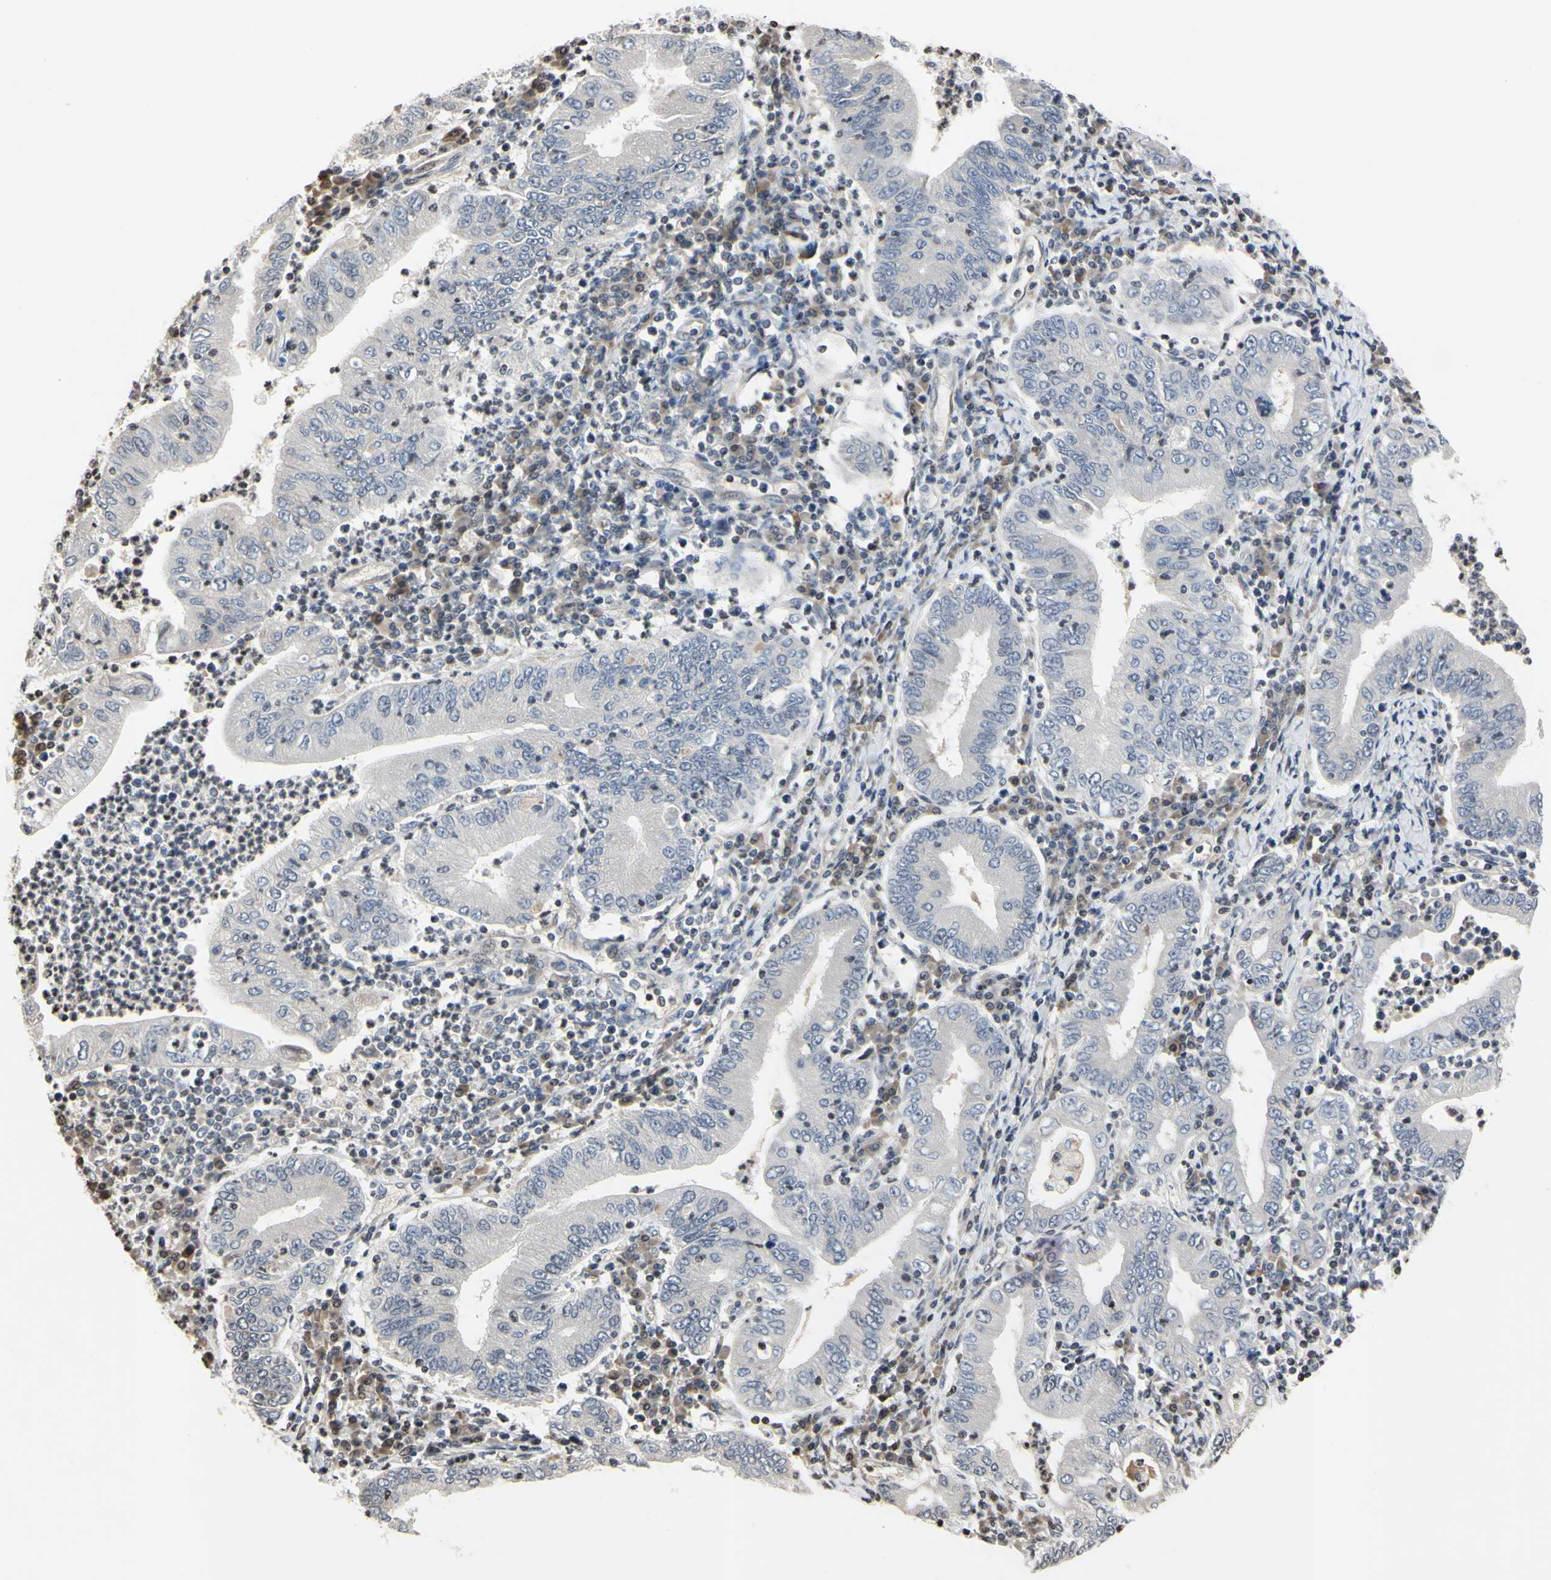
{"staining": {"intensity": "negative", "quantity": "none", "location": "none"}, "tissue": "stomach cancer", "cell_type": "Tumor cells", "image_type": "cancer", "snomed": [{"axis": "morphology", "description": "Normal tissue, NOS"}, {"axis": "morphology", "description": "Adenocarcinoma, NOS"}, {"axis": "topography", "description": "Esophagus"}, {"axis": "topography", "description": "Stomach, upper"}, {"axis": "topography", "description": "Peripheral nerve tissue"}], "caption": "The immunohistochemistry (IHC) image has no significant positivity in tumor cells of stomach cancer (adenocarcinoma) tissue.", "gene": "ARG1", "patient": {"sex": "male", "age": 62}}